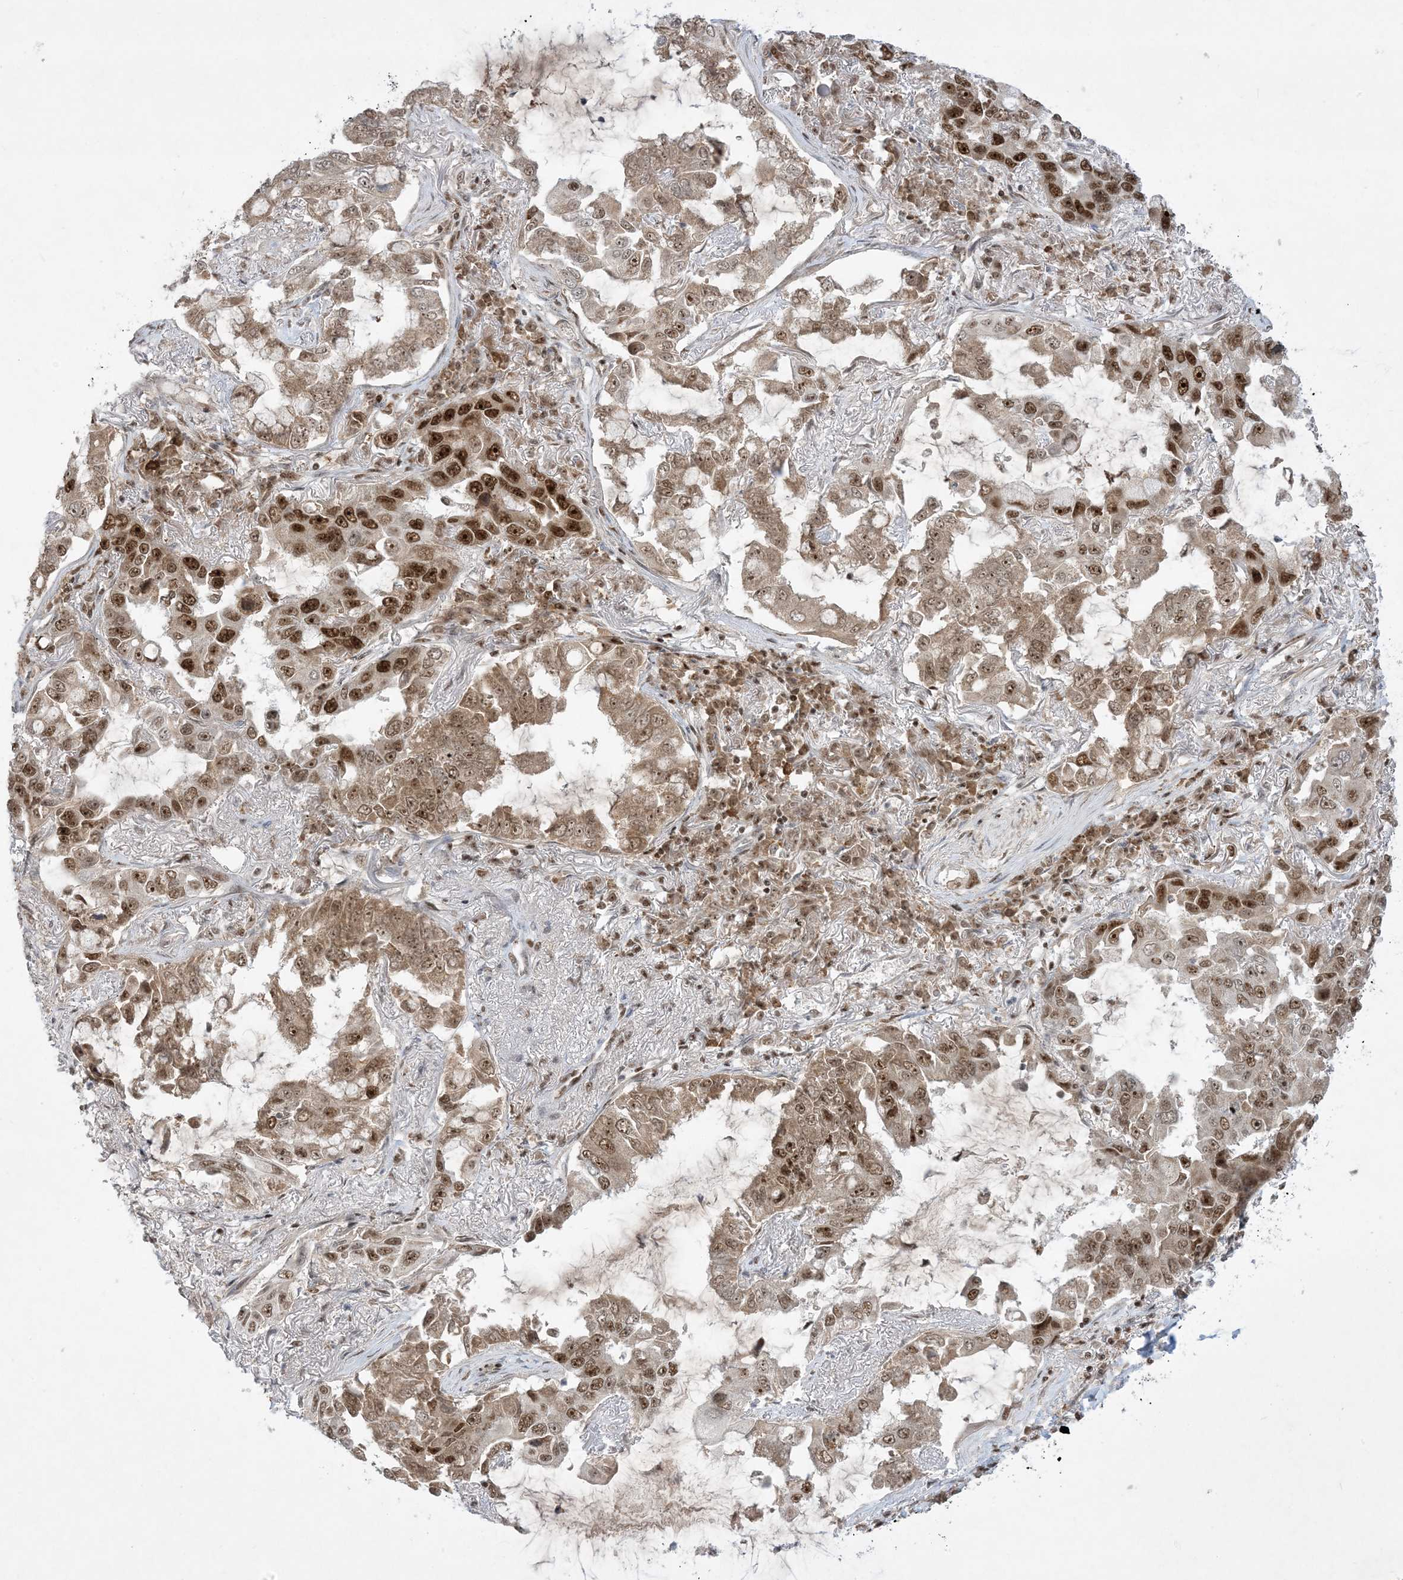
{"staining": {"intensity": "strong", "quantity": ">75%", "location": "nuclear"}, "tissue": "lung cancer", "cell_type": "Tumor cells", "image_type": "cancer", "snomed": [{"axis": "morphology", "description": "Adenocarcinoma, NOS"}, {"axis": "topography", "description": "Lung"}], "caption": "This is an image of immunohistochemistry (IHC) staining of lung cancer (adenocarcinoma), which shows strong staining in the nuclear of tumor cells.", "gene": "PPIL2", "patient": {"sex": "male", "age": 64}}